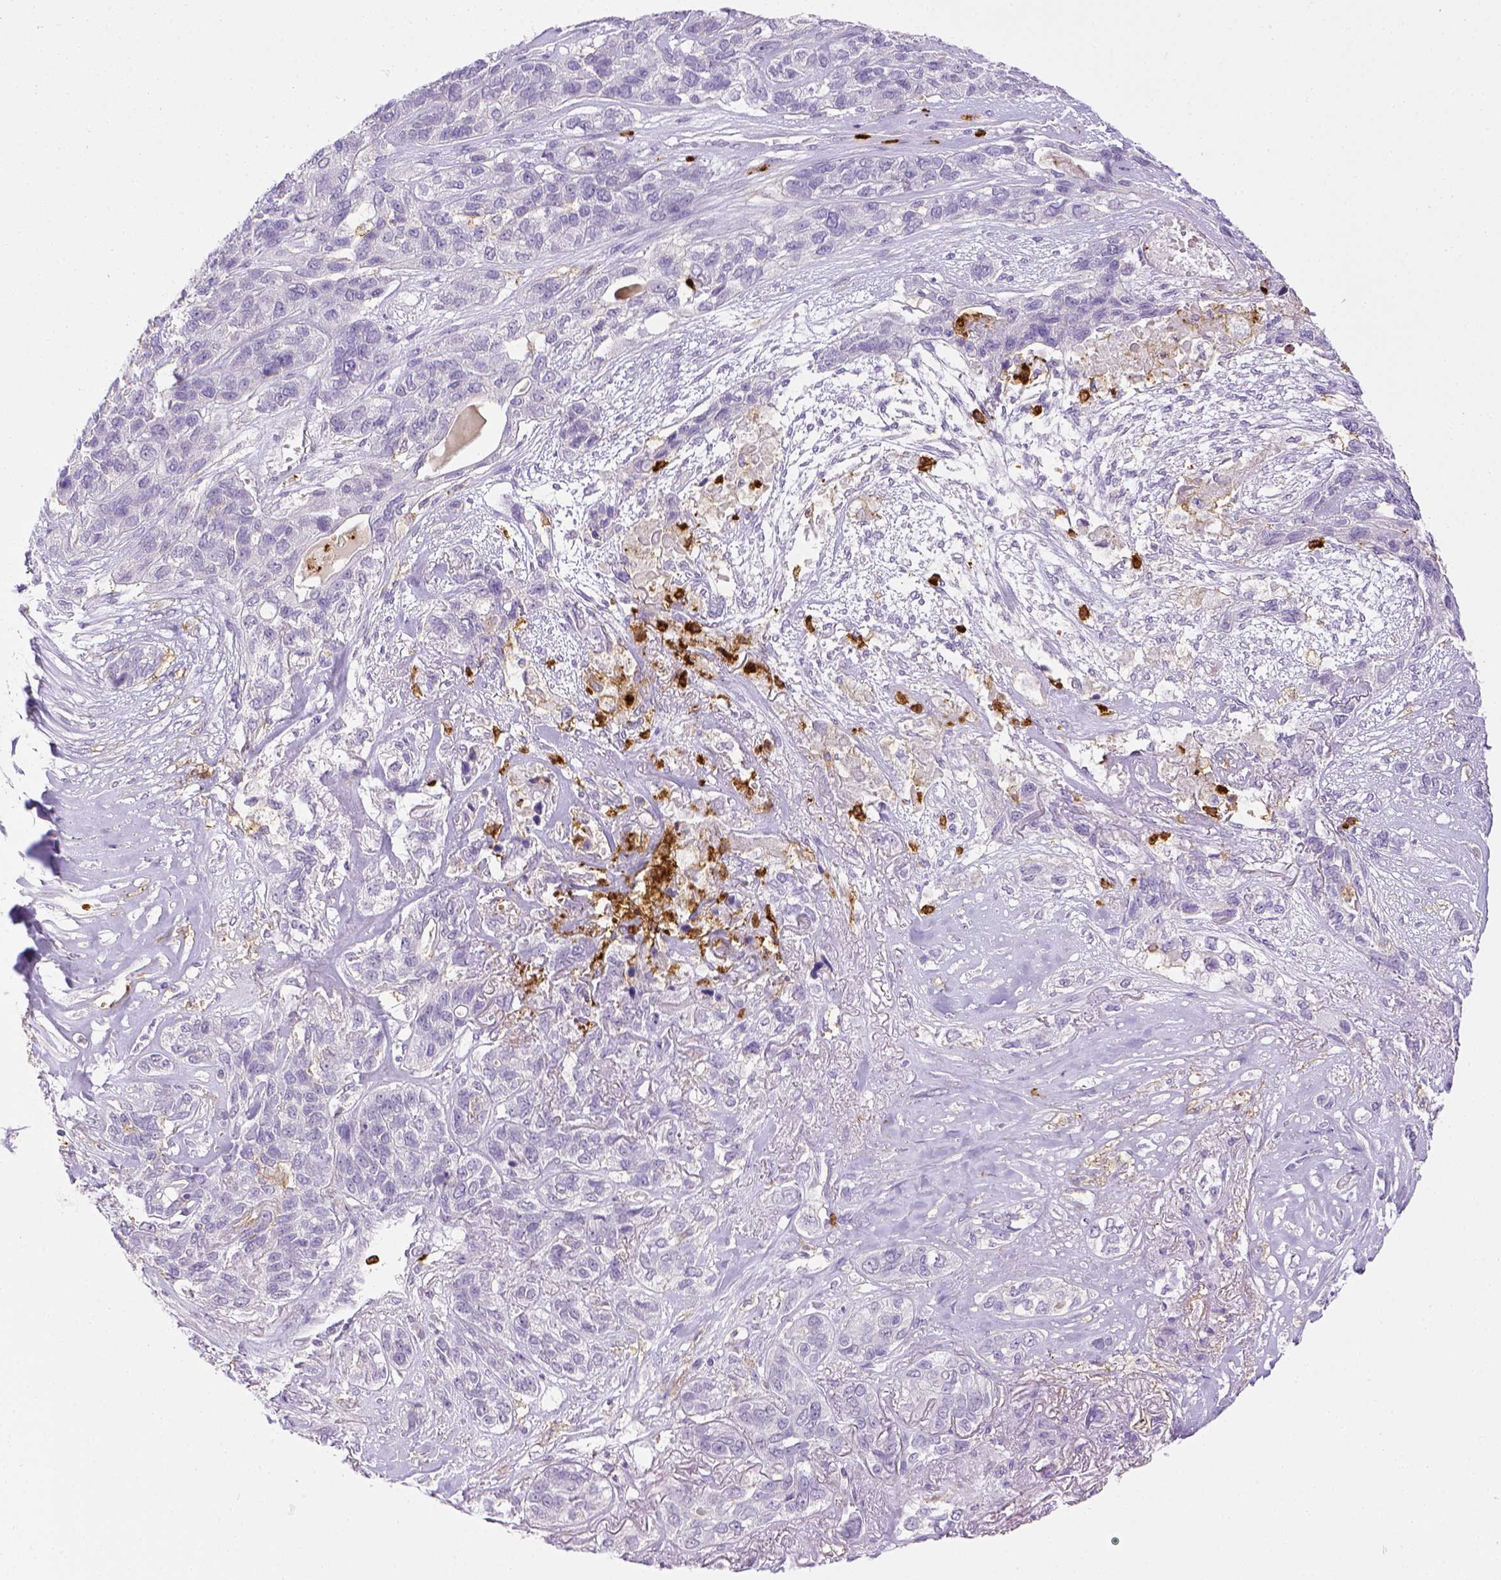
{"staining": {"intensity": "negative", "quantity": "none", "location": "none"}, "tissue": "lung cancer", "cell_type": "Tumor cells", "image_type": "cancer", "snomed": [{"axis": "morphology", "description": "Squamous cell carcinoma, NOS"}, {"axis": "topography", "description": "Lung"}], "caption": "Human lung cancer (squamous cell carcinoma) stained for a protein using IHC reveals no expression in tumor cells.", "gene": "ITGAM", "patient": {"sex": "female", "age": 70}}